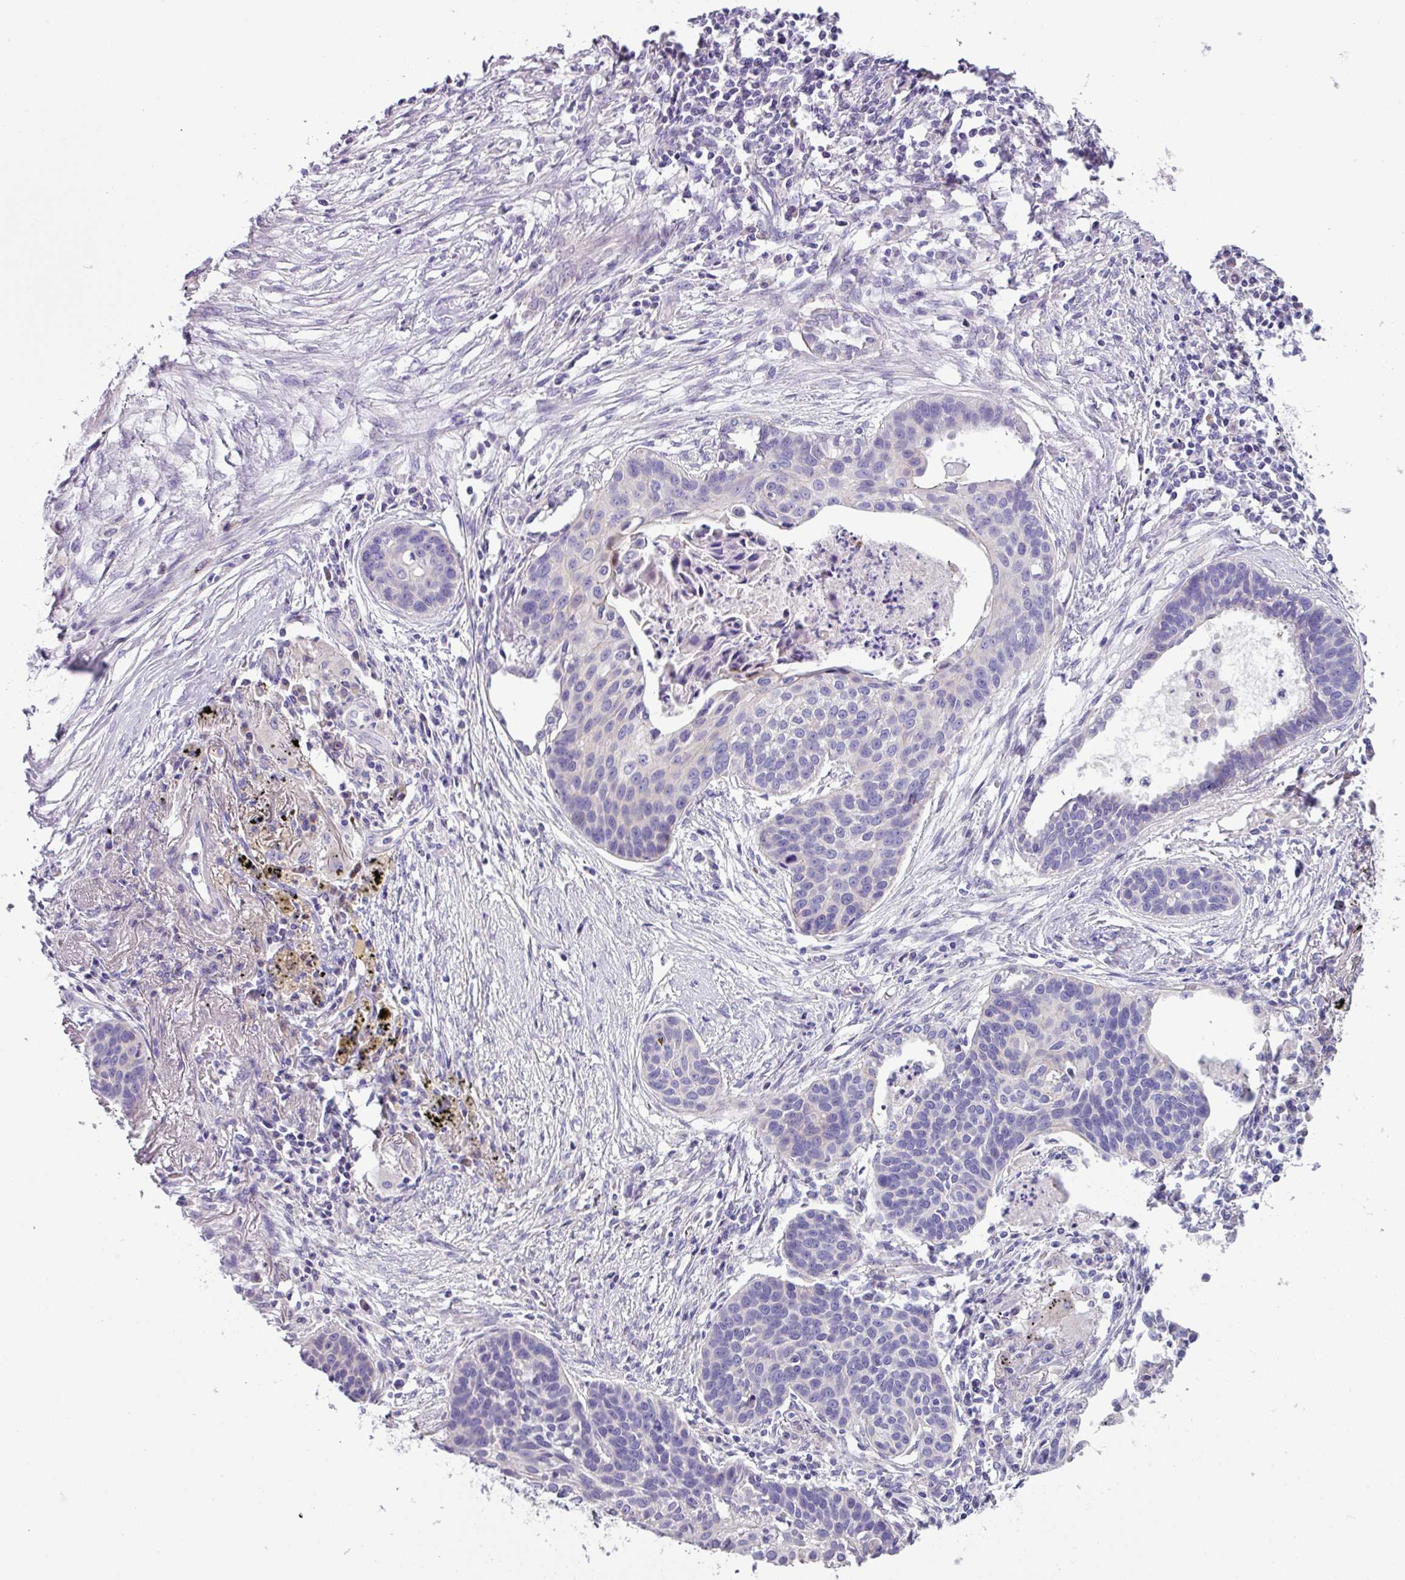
{"staining": {"intensity": "negative", "quantity": "none", "location": "none"}, "tissue": "lung cancer", "cell_type": "Tumor cells", "image_type": "cancer", "snomed": [{"axis": "morphology", "description": "Squamous cell carcinoma, NOS"}, {"axis": "topography", "description": "Lung"}], "caption": "Immunohistochemistry (IHC) of lung squamous cell carcinoma displays no expression in tumor cells.", "gene": "RGS16", "patient": {"sex": "male", "age": 71}}